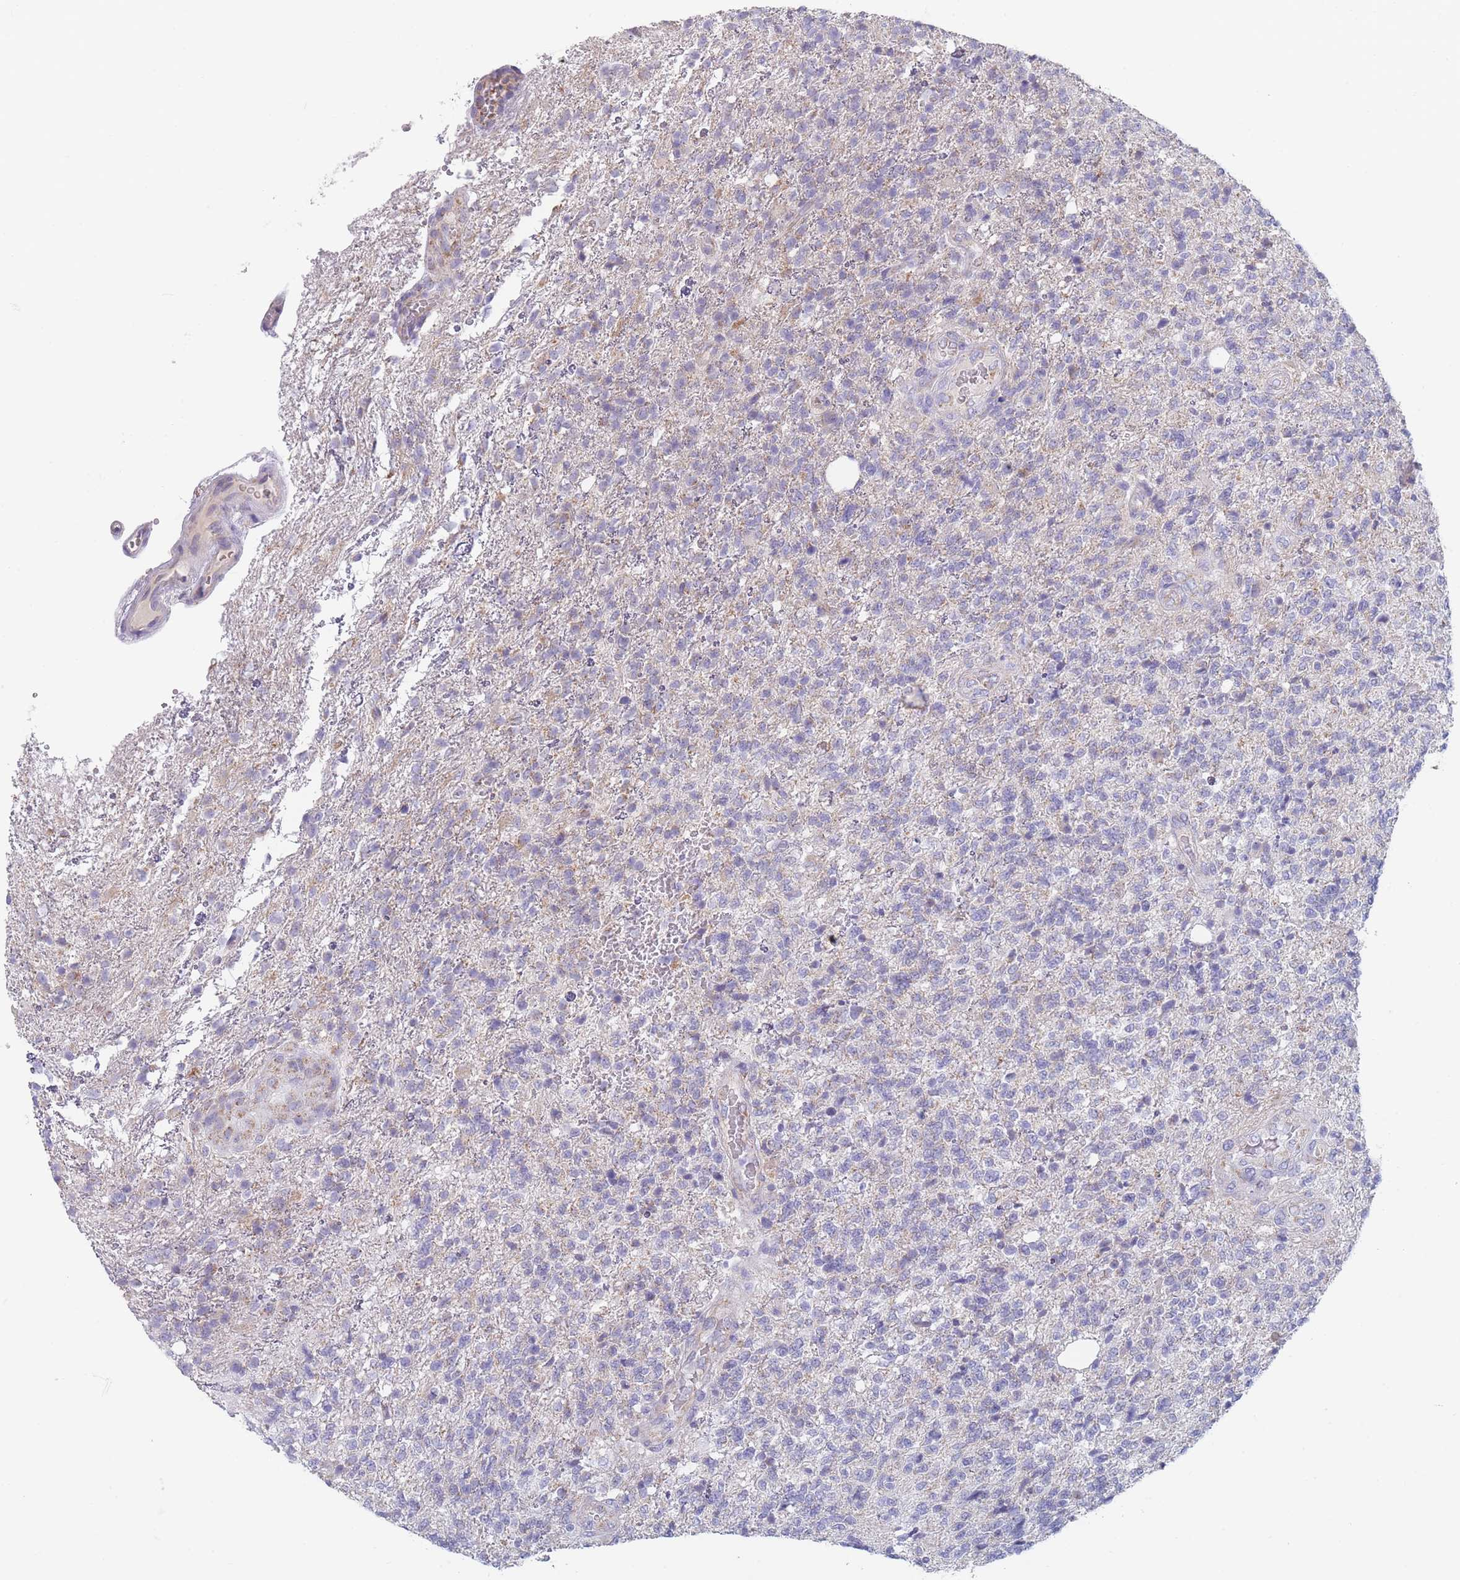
{"staining": {"intensity": "negative", "quantity": "none", "location": "none"}, "tissue": "glioma", "cell_type": "Tumor cells", "image_type": "cancer", "snomed": [{"axis": "morphology", "description": "Glioma, malignant, High grade"}, {"axis": "topography", "description": "Brain"}], "caption": "Immunohistochemical staining of malignant glioma (high-grade) shows no significant positivity in tumor cells. Brightfield microscopy of immunohistochemistry stained with DAB (3,3'-diaminobenzidine) (brown) and hematoxylin (blue), captured at high magnification.", "gene": "MRPS14", "patient": {"sex": "male", "age": 56}}